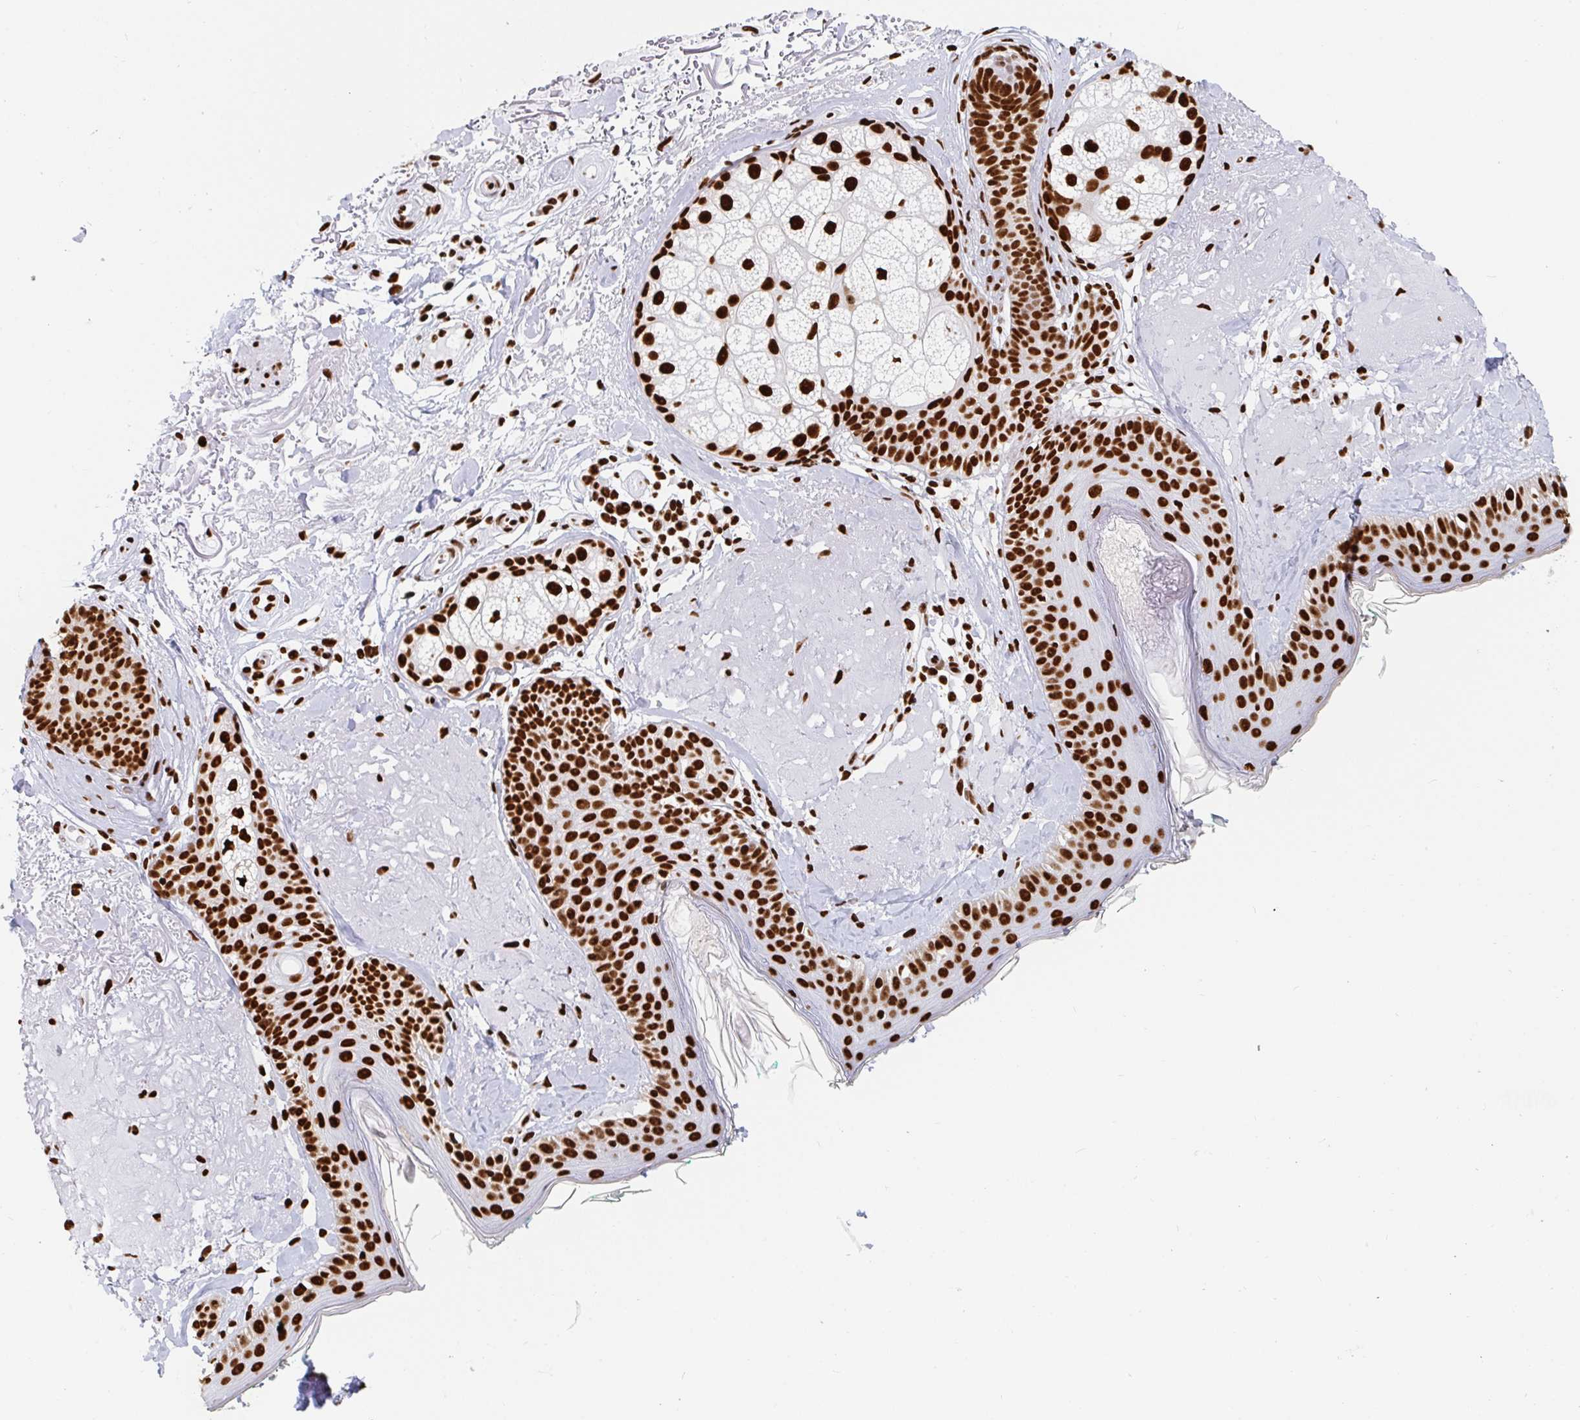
{"staining": {"intensity": "strong", "quantity": ">75%", "location": "nuclear"}, "tissue": "skin", "cell_type": "Fibroblasts", "image_type": "normal", "snomed": [{"axis": "morphology", "description": "Normal tissue, NOS"}, {"axis": "topography", "description": "Skin"}], "caption": "This photomicrograph displays IHC staining of unremarkable human skin, with high strong nuclear staining in approximately >75% of fibroblasts.", "gene": "EWSR1", "patient": {"sex": "male", "age": 73}}